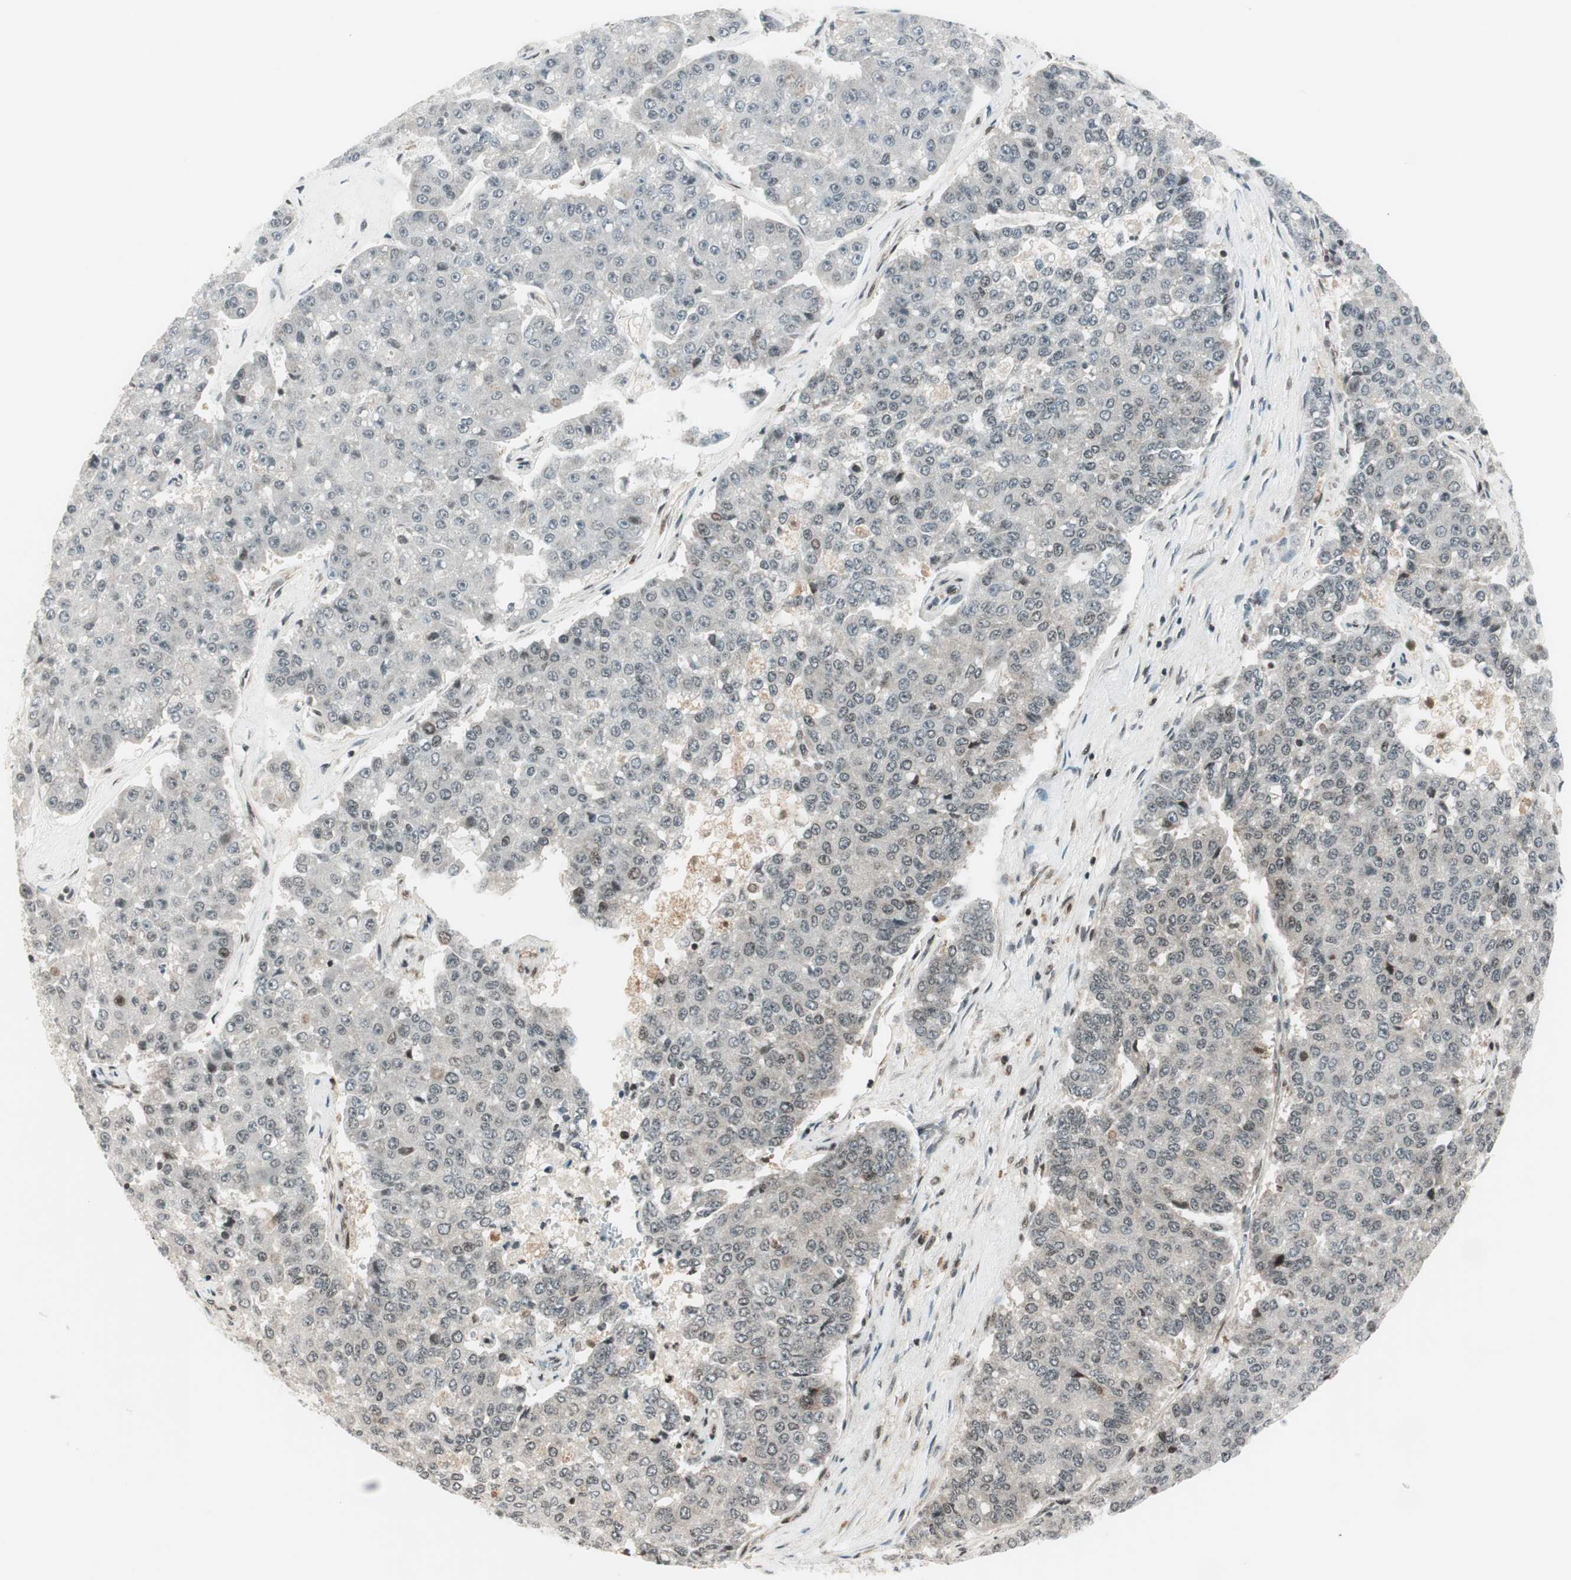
{"staining": {"intensity": "negative", "quantity": "none", "location": "none"}, "tissue": "pancreatic cancer", "cell_type": "Tumor cells", "image_type": "cancer", "snomed": [{"axis": "morphology", "description": "Adenocarcinoma, NOS"}, {"axis": "topography", "description": "Pancreas"}], "caption": "This histopathology image is of adenocarcinoma (pancreatic) stained with IHC to label a protein in brown with the nuclei are counter-stained blue. There is no expression in tumor cells.", "gene": "TPT1", "patient": {"sex": "male", "age": 50}}